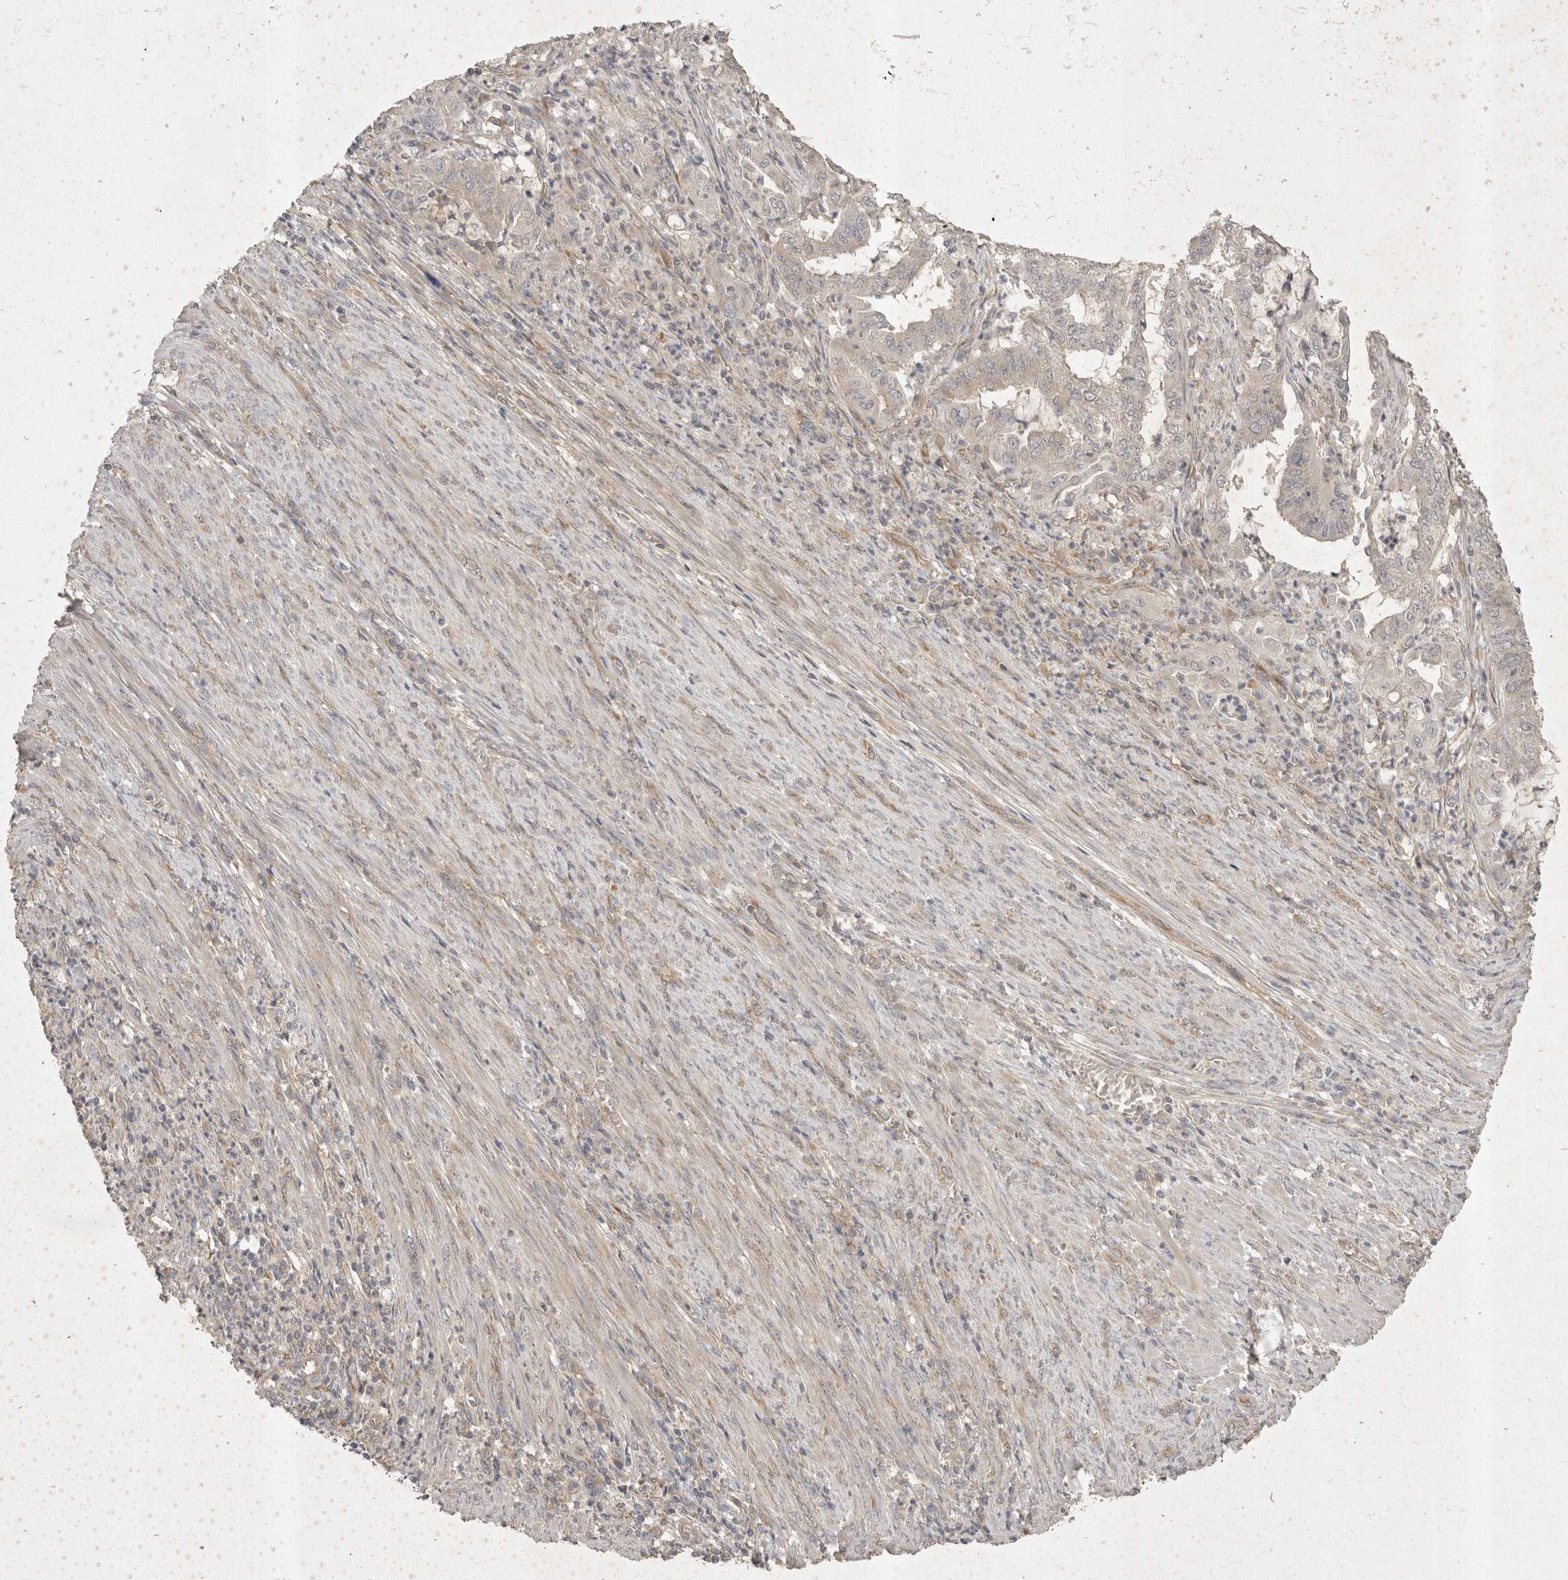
{"staining": {"intensity": "weak", "quantity": "<25%", "location": "cytoplasmic/membranous"}, "tissue": "endometrial cancer", "cell_type": "Tumor cells", "image_type": "cancer", "snomed": [{"axis": "morphology", "description": "Adenocarcinoma, NOS"}, {"axis": "topography", "description": "Endometrium"}], "caption": "Endometrial cancer (adenocarcinoma) was stained to show a protein in brown. There is no significant expression in tumor cells.", "gene": "EIF4G3", "patient": {"sex": "female", "age": 49}}